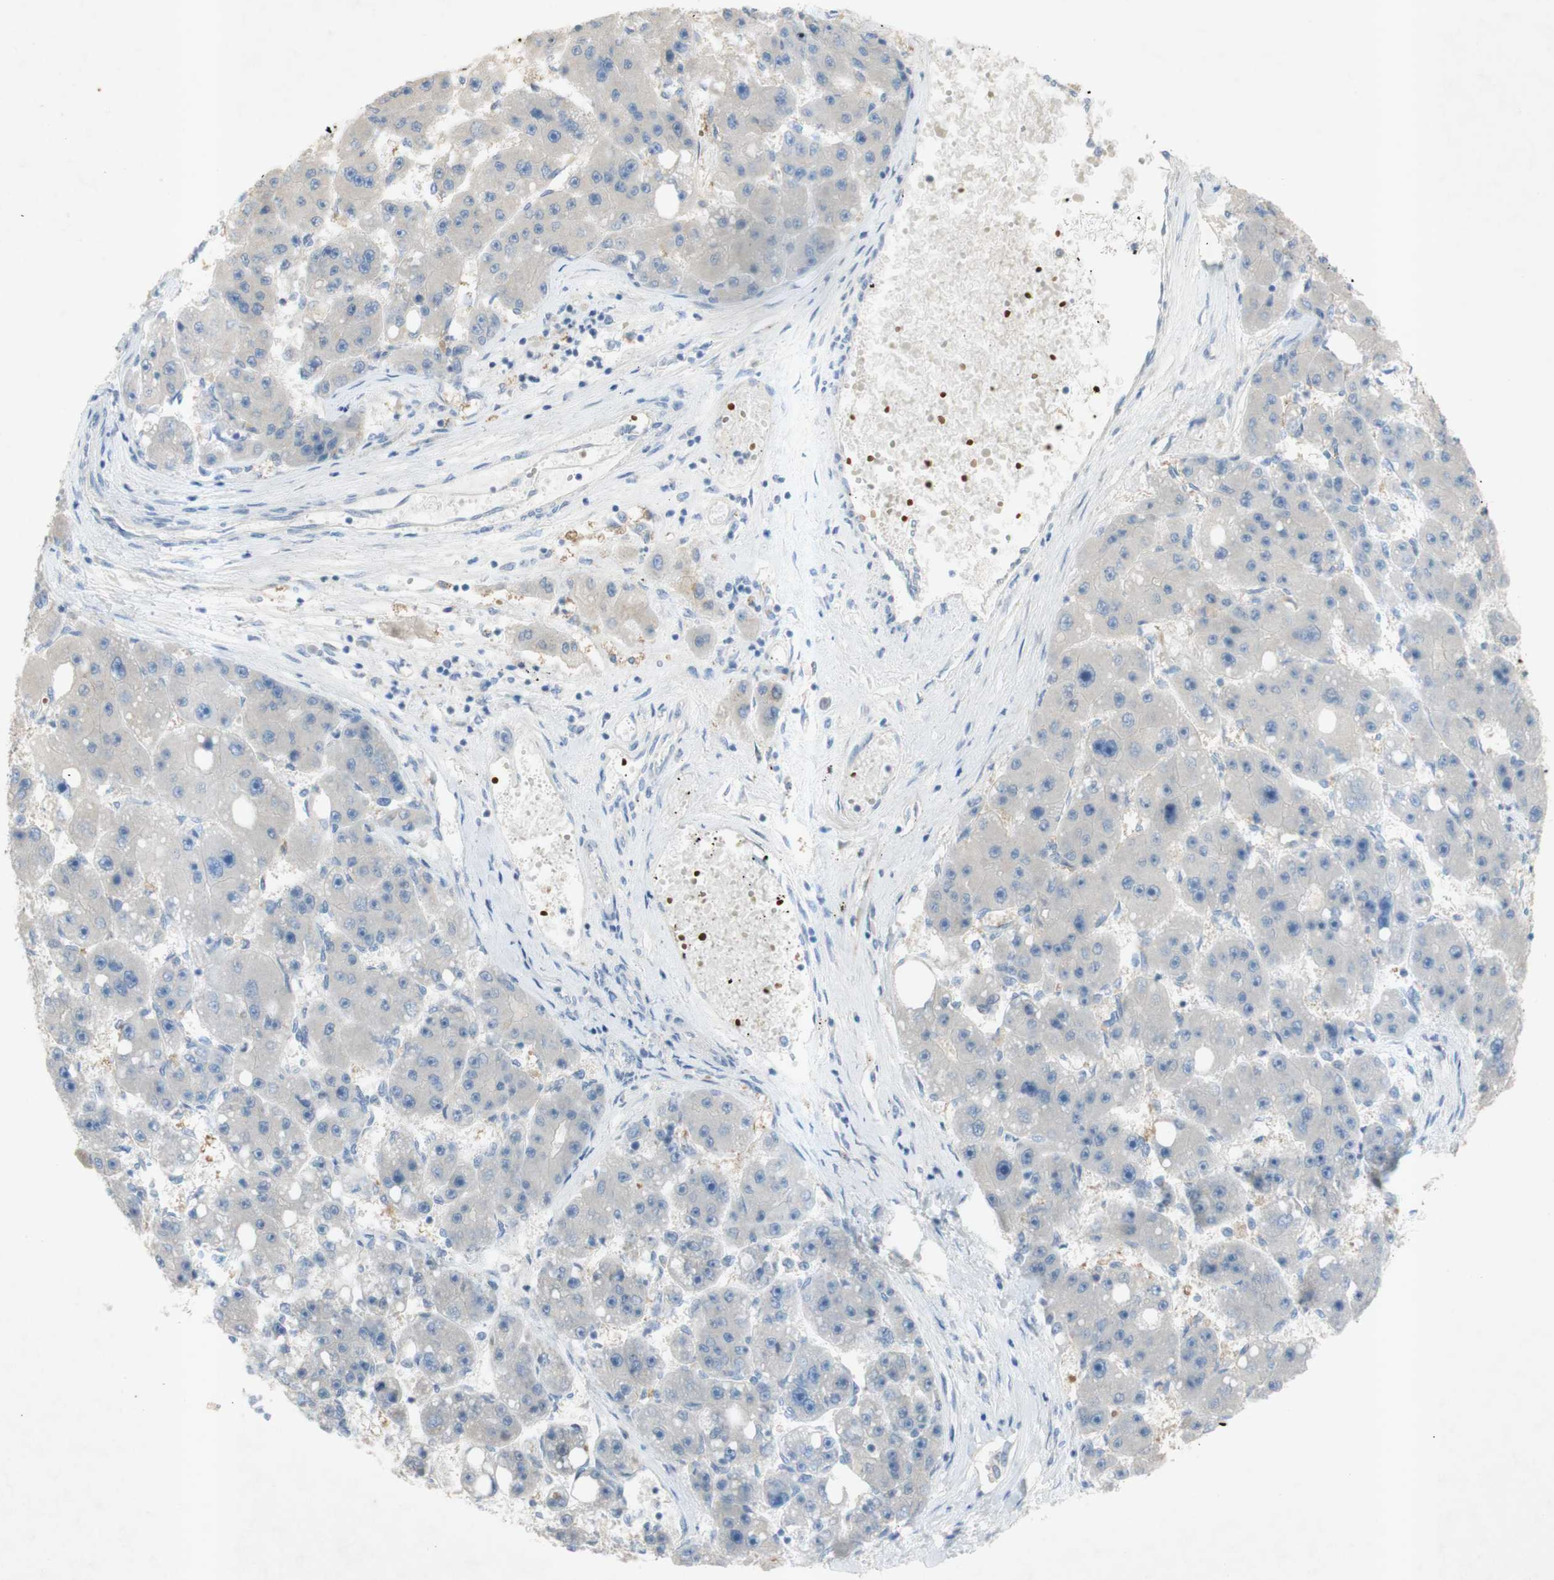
{"staining": {"intensity": "negative", "quantity": "none", "location": "none"}, "tissue": "liver cancer", "cell_type": "Tumor cells", "image_type": "cancer", "snomed": [{"axis": "morphology", "description": "Carcinoma, Hepatocellular, NOS"}, {"axis": "topography", "description": "Liver"}], "caption": "IHC image of neoplastic tissue: human hepatocellular carcinoma (liver) stained with DAB (3,3'-diaminobenzidine) reveals no significant protein expression in tumor cells.", "gene": "EPO", "patient": {"sex": "female", "age": 61}}